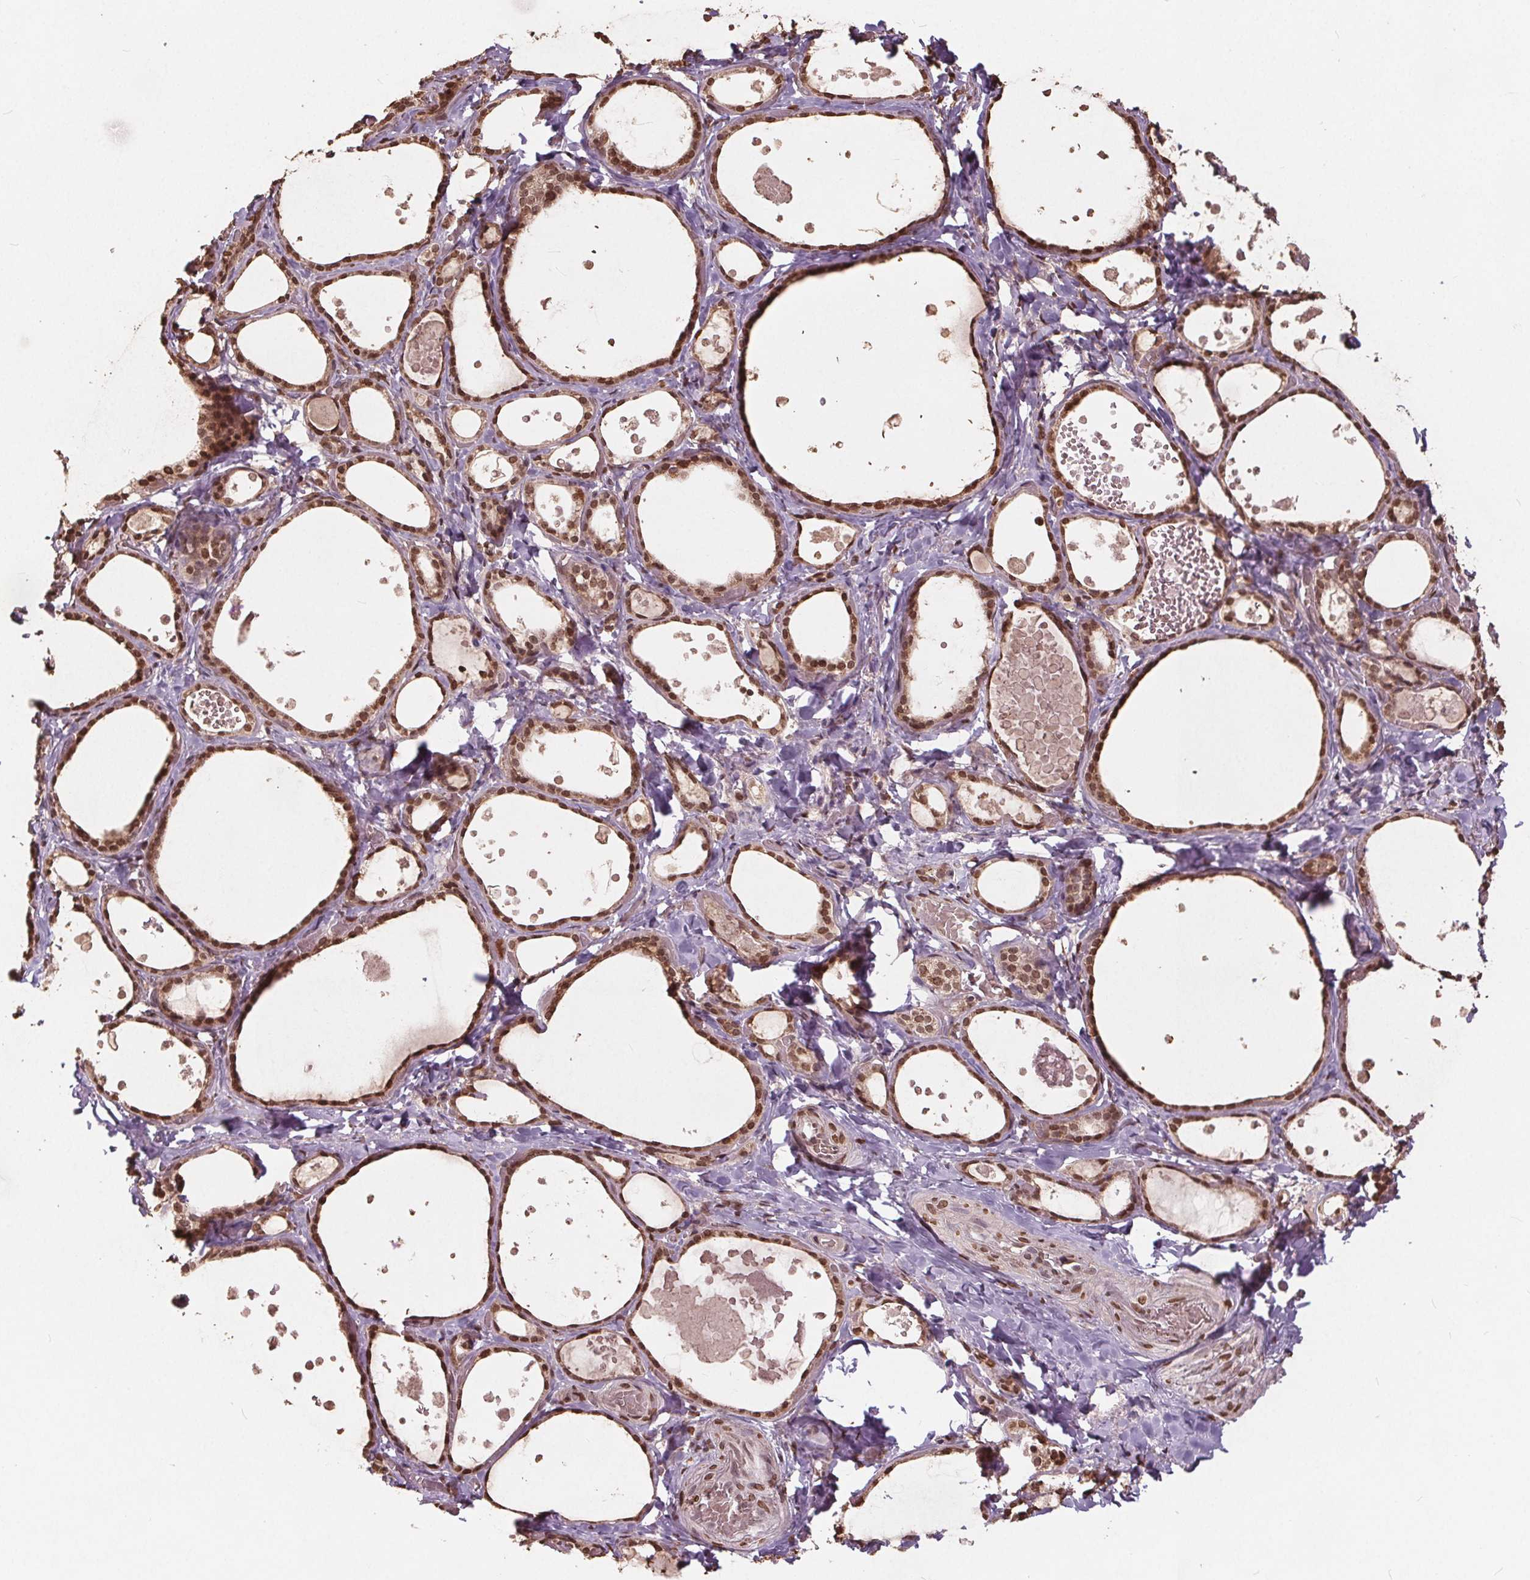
{"staining": {"intensity": "moderate", "quantity": ">75%", "location": "nuclear"}, "tissue": "thyroid gland", "cell_type": "Glandular cells", "image_type": "normal", "snomed": [{"axis": "morphology", "description": "Normal tissue, NOS"}, {"axis": "topography", "description": "Thyroid gland"}], "caption": "This photomicrograph shows immunohistochemistry staining of normal thyroid gland, with medium moderate nuclear expression in approximately >75% of glandular cells.", "gene": "HIF1AN", "patient": {"sex": "female", "age": 56}}